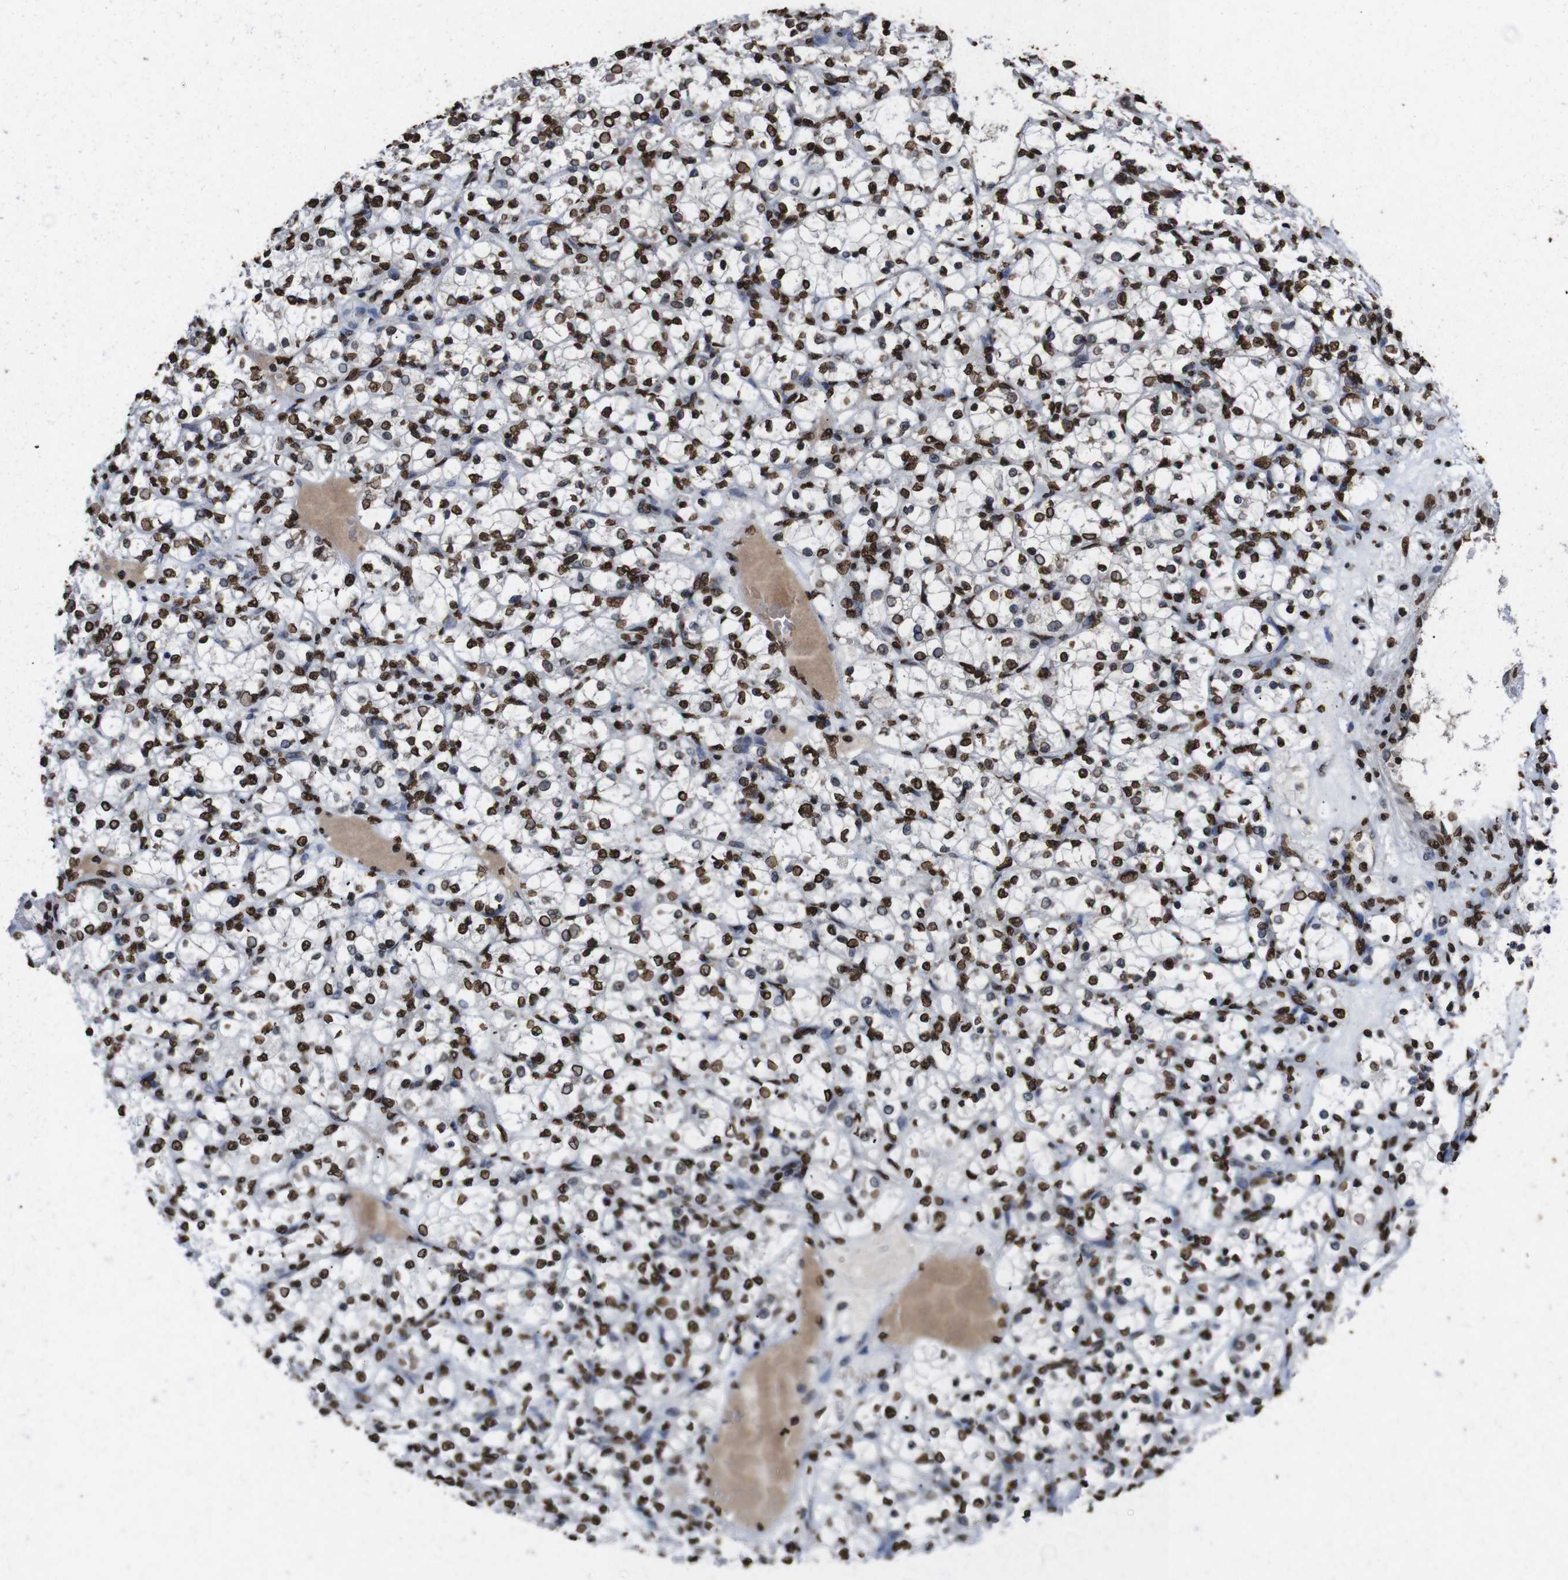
{"staining": {"intensity": "strong", "quantity": ">75%", "location": "nuclear"}, "tissue": "renal cancer", "cell_type": "Tumor cells", "image_type": "cancer", "snomed": [{"axis": "morphology", "description": "Adenocarcinoma, NOS"}, {"axis": "topography", "description": "Kidney"}], "caption": "A histopathology image showing strong nuclear positivity in approximately >75% of tumor cells in renal adenocarcinoma, as visualized by brown immunohistochemical staining.", "gene": "MDM2", "patient": {"sex": "female", "age": 69}}